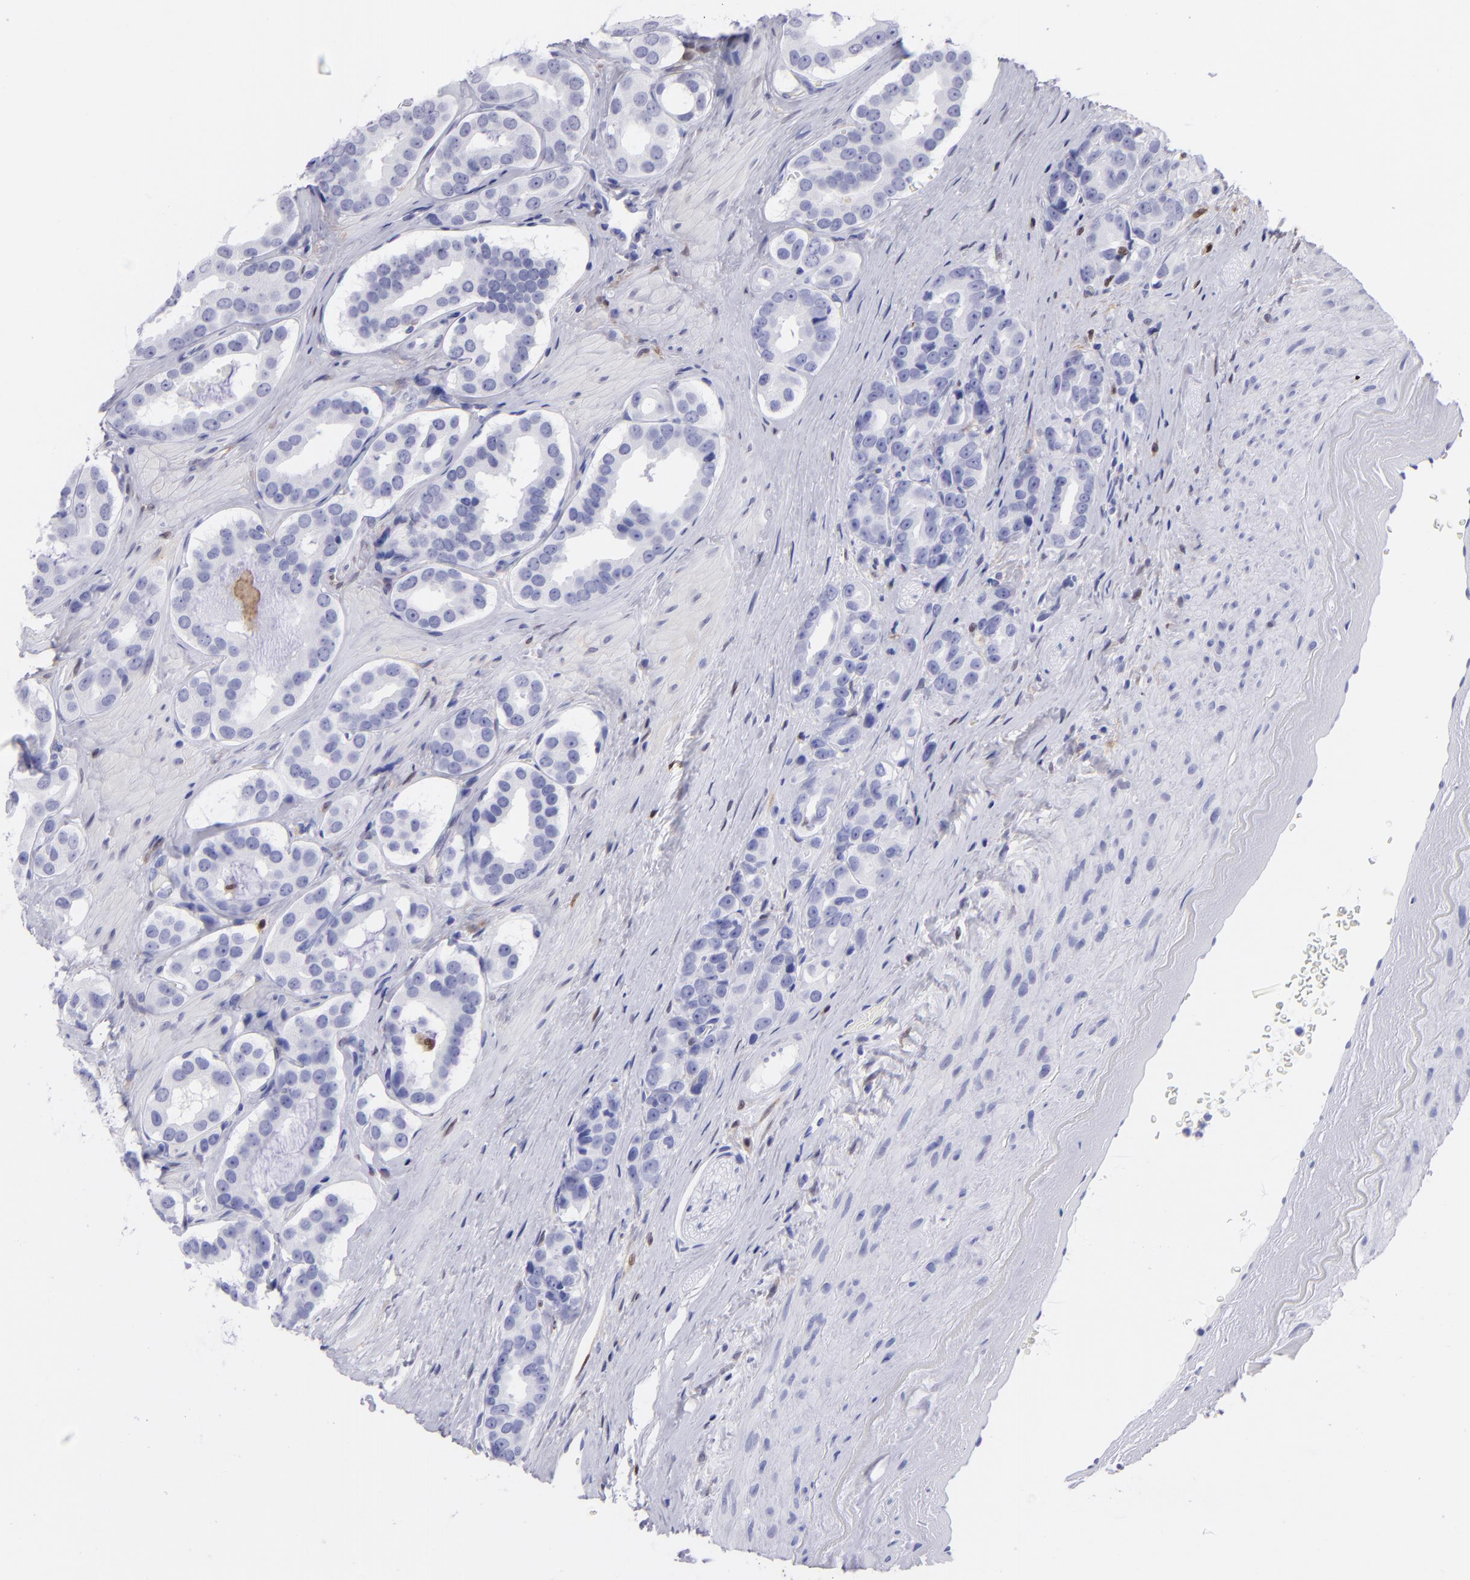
{"staining": {"intensity": "negative", "quantity": "none", "location": "none"}, "tissue": "prostate cancer", "cell_type": "Tumor cells", "image_type": "cancer", "snomed": [{"axis": "morphology", "description": "Adenocarcinoma, Low grade"}, {"axis": "topography", "description": "Prostate"}], "caption": "Human adenocarcinoma (low-grade) (prostate) stained for a protein using immunohistochemistry shows no positivity in tumor cells.", "gene": "MITF", "patient": {"sex": "male", "age": 59}}